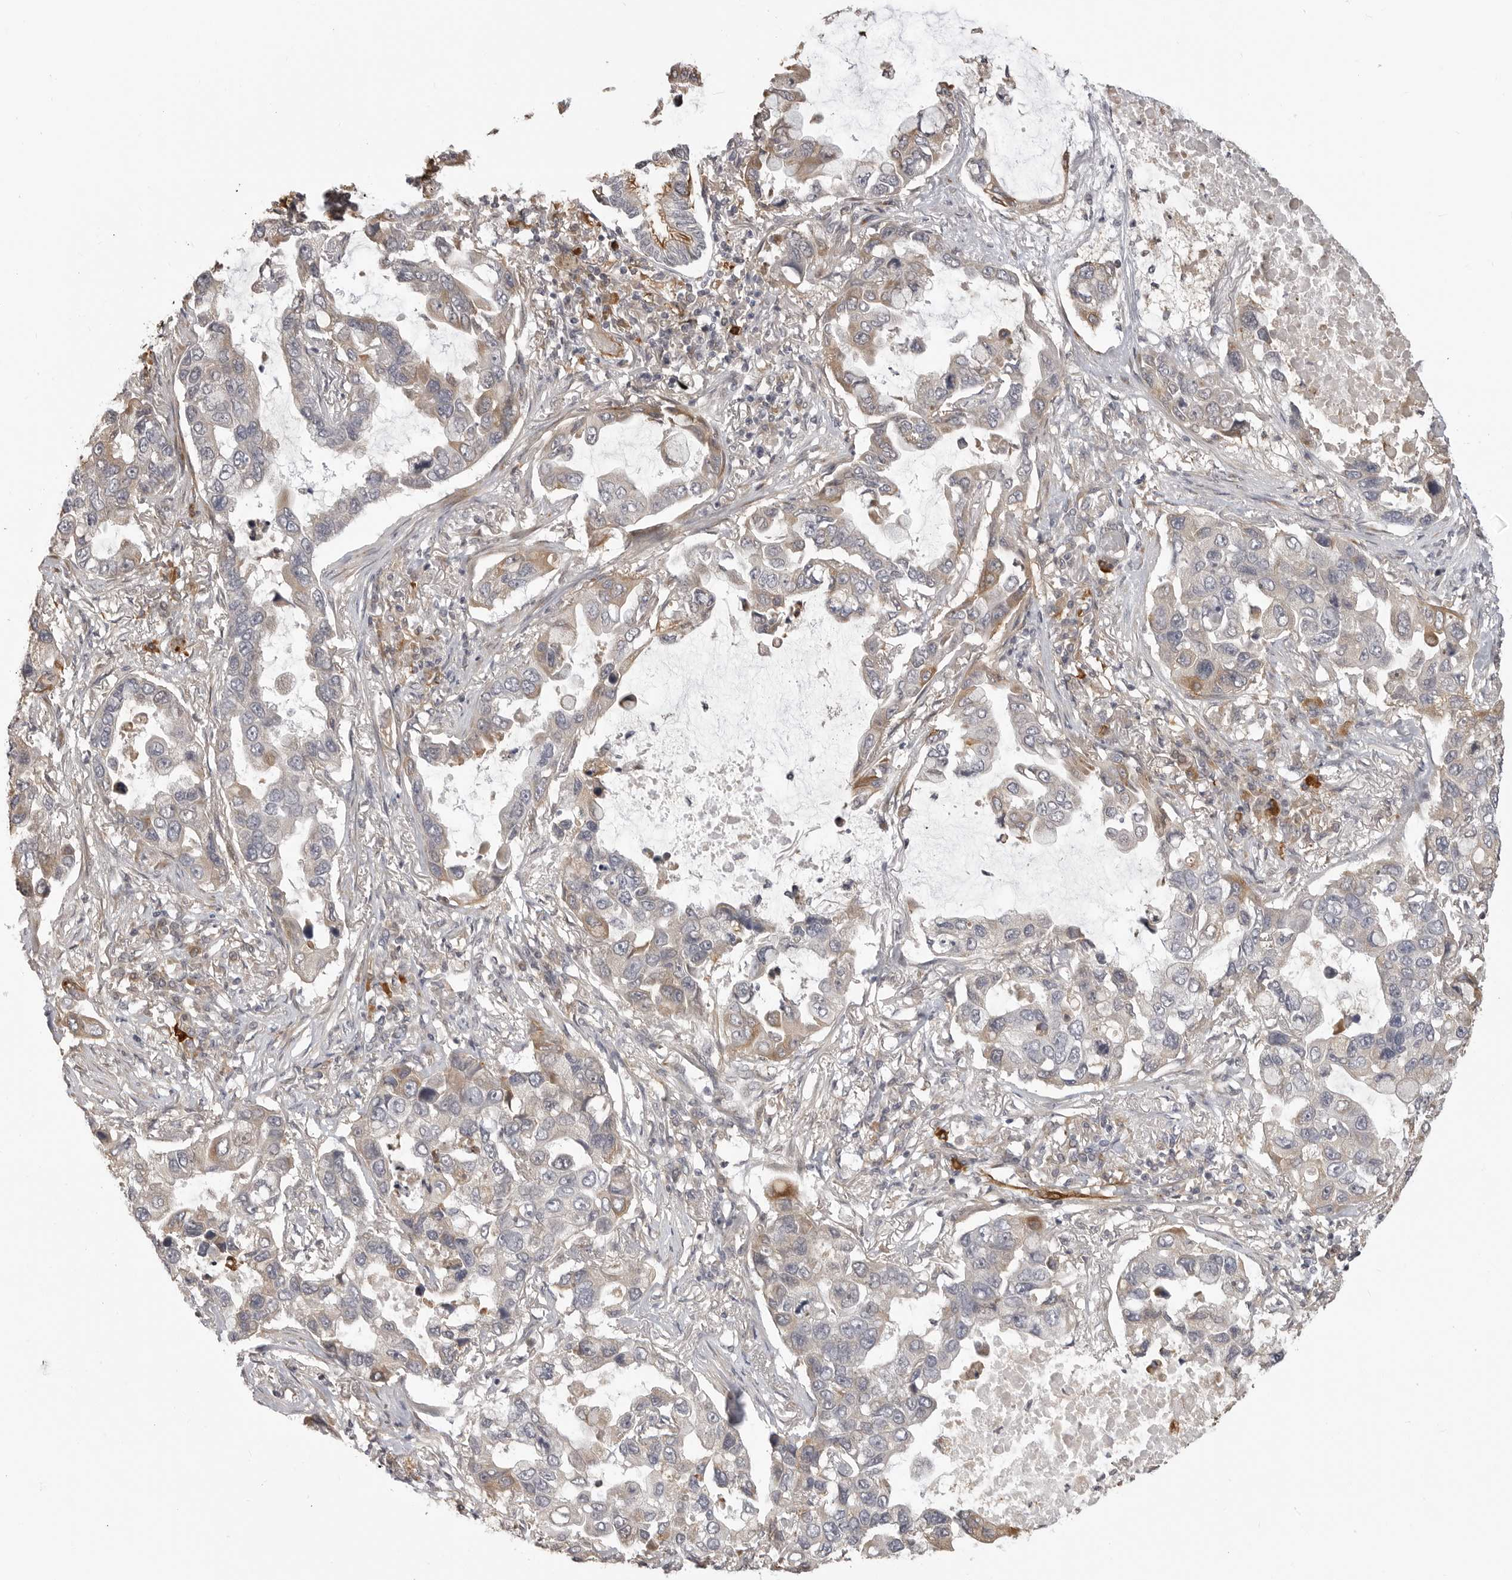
{"staining": {"intensity": "weak", "quantity": "<25%", "location": "cytoplasmic/membranous"}, "tissue": "lung cancer", "cell_type": "Tumor cells", "image_type": "cancer", "snomed": [{"axis": "morphology", "description": "Adenocarcinoma, NOS"}, {"axis": "topography", "description": "Lung"}], "caption": "Tumor cells are negative for brown protein staining in lung cancer.", "gene": "IDO1", "patient": {"sex": "male", "age": 64}}